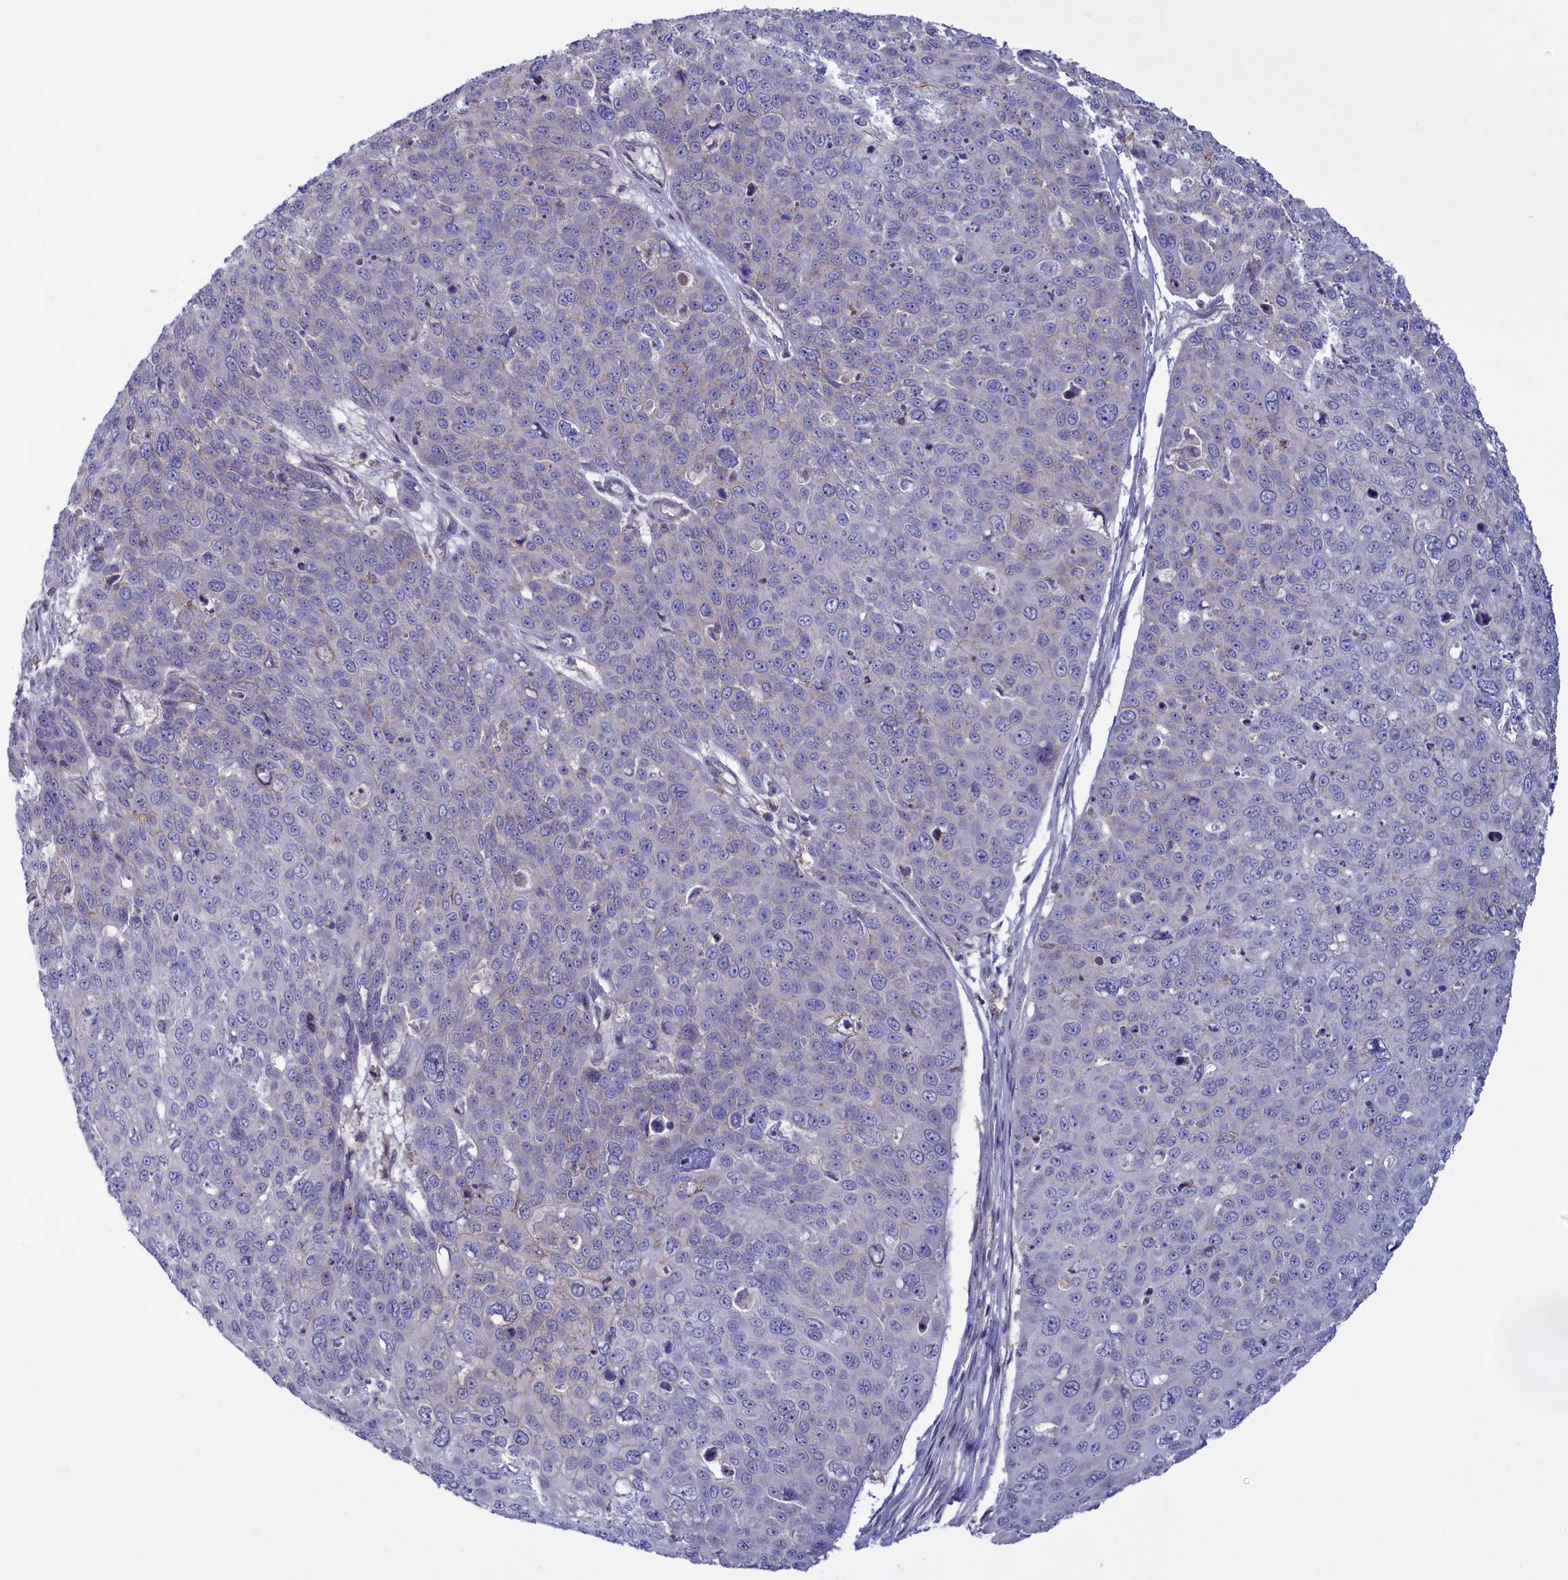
{"staining": {"intensity": "negative", "quantity": "none", "location": "none"}, "tissue": "skin cancer", "cell_type": "Tumor cells", "image_type": "cancer", "snomed": [{"axis": "morphology", "description": "Squamous cell carcinoma, NOS"}, {"axis": "topography", "description": "Skin"}], "caption": "Immunohistochemical staining of squamous cell carcinoma (skin) demonstrates no significant positivity in tumor cells. (DAB immunohistochemistry (IHC) visualized using brightfield microscopy, high magnification).", "gene": "HYKK", "patient": {"sex": "male", "age": 71}}